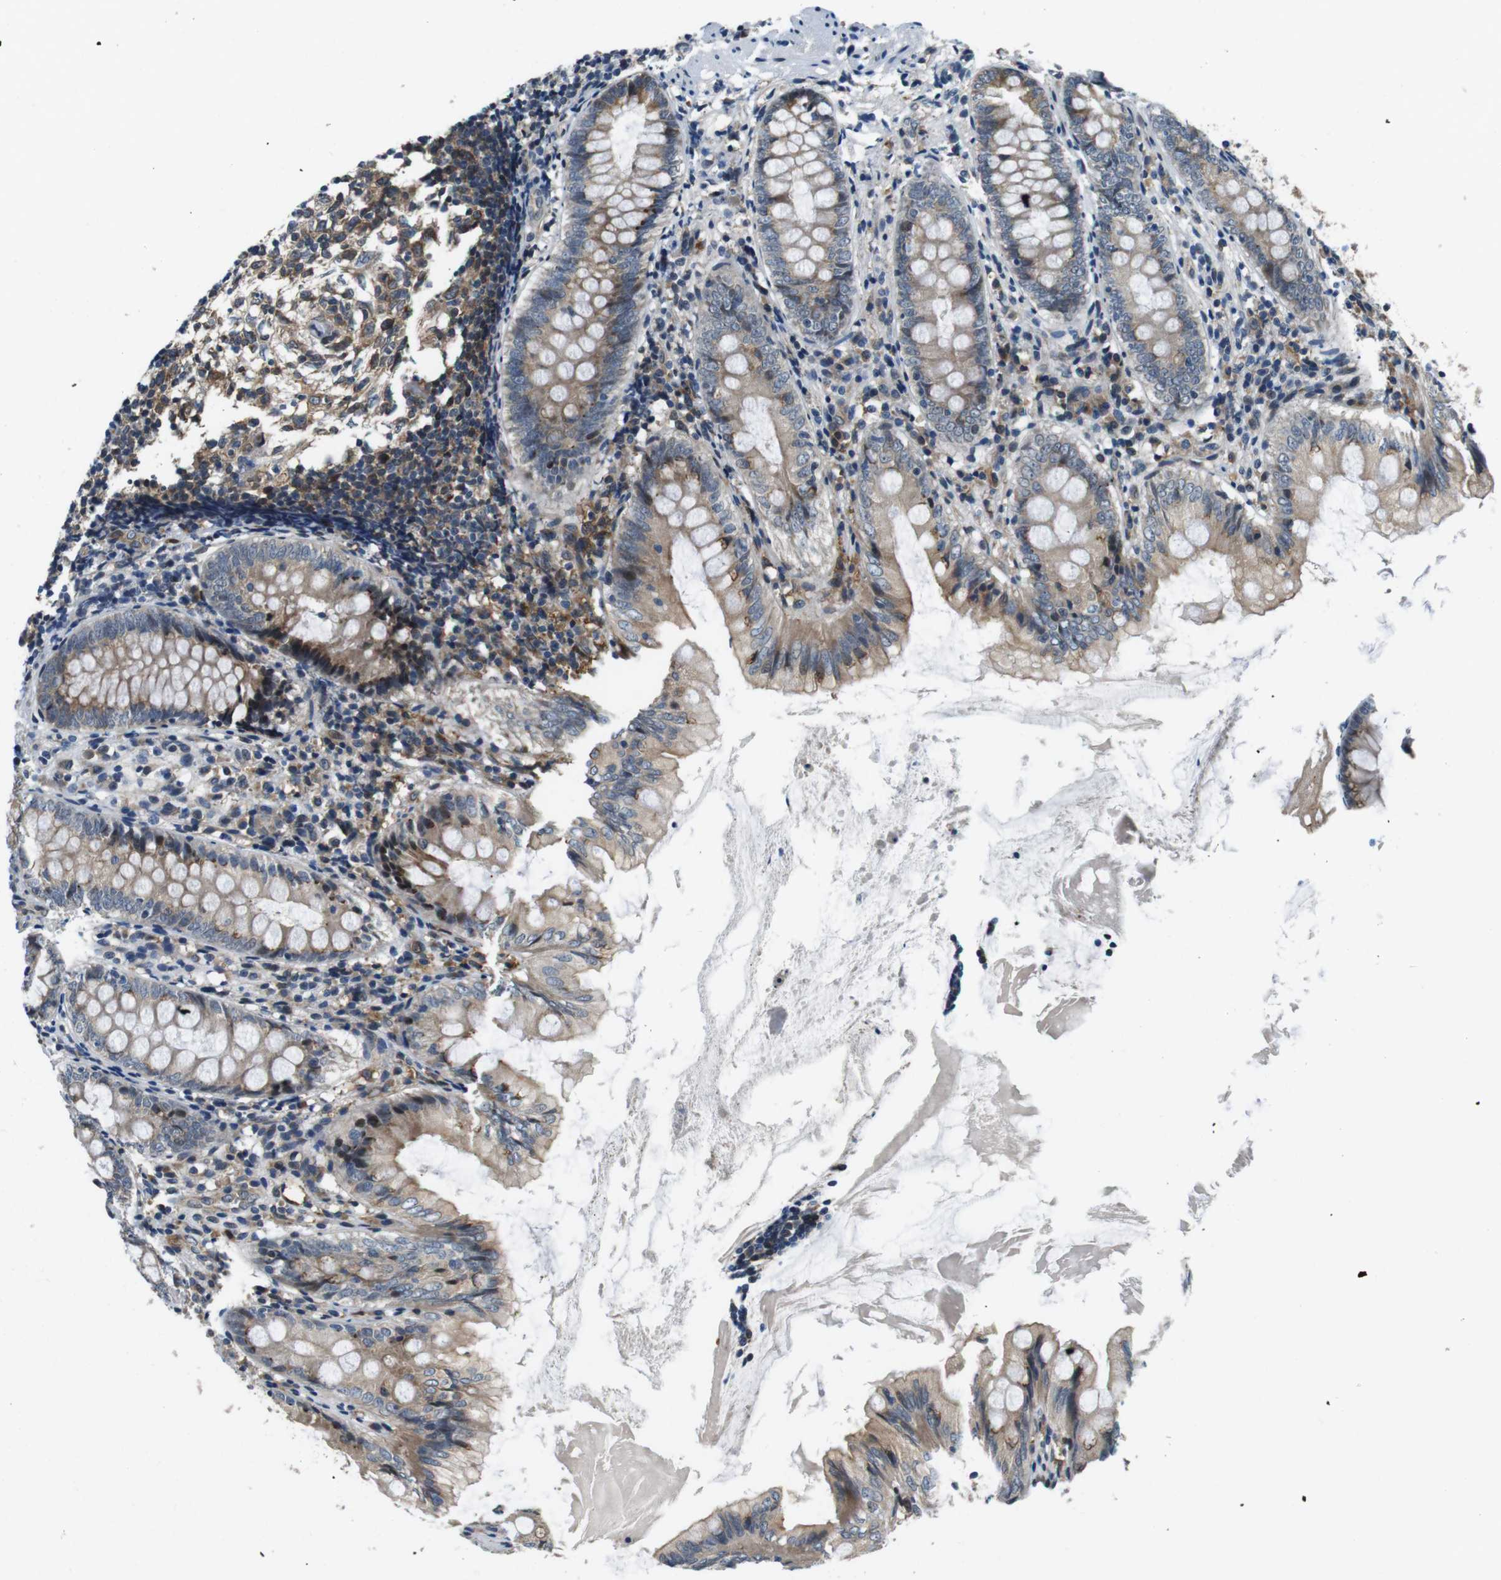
{"staining": {"intensity": "moderate", "quantity": ">75%", "location": "cytoplasmic/membranous"}, "tissue": "appendix", "cell_type": "Glandular cells", "image_type": "normal", "snomed": [{"axis": "morphology", "description": "Normal tissue, NOS"}, {"axis": "topography", "description": "Appendix"}], "caption": "A photomicrograph of appendix stained for a protein displays moderate cytoplasmic/membranous brown staining in glandular cells. (DAB IHC, brown staining for protein, blue staining for nuclei).", "gene": "PALD1", "patient": {"sex": "female", "age": 77}}